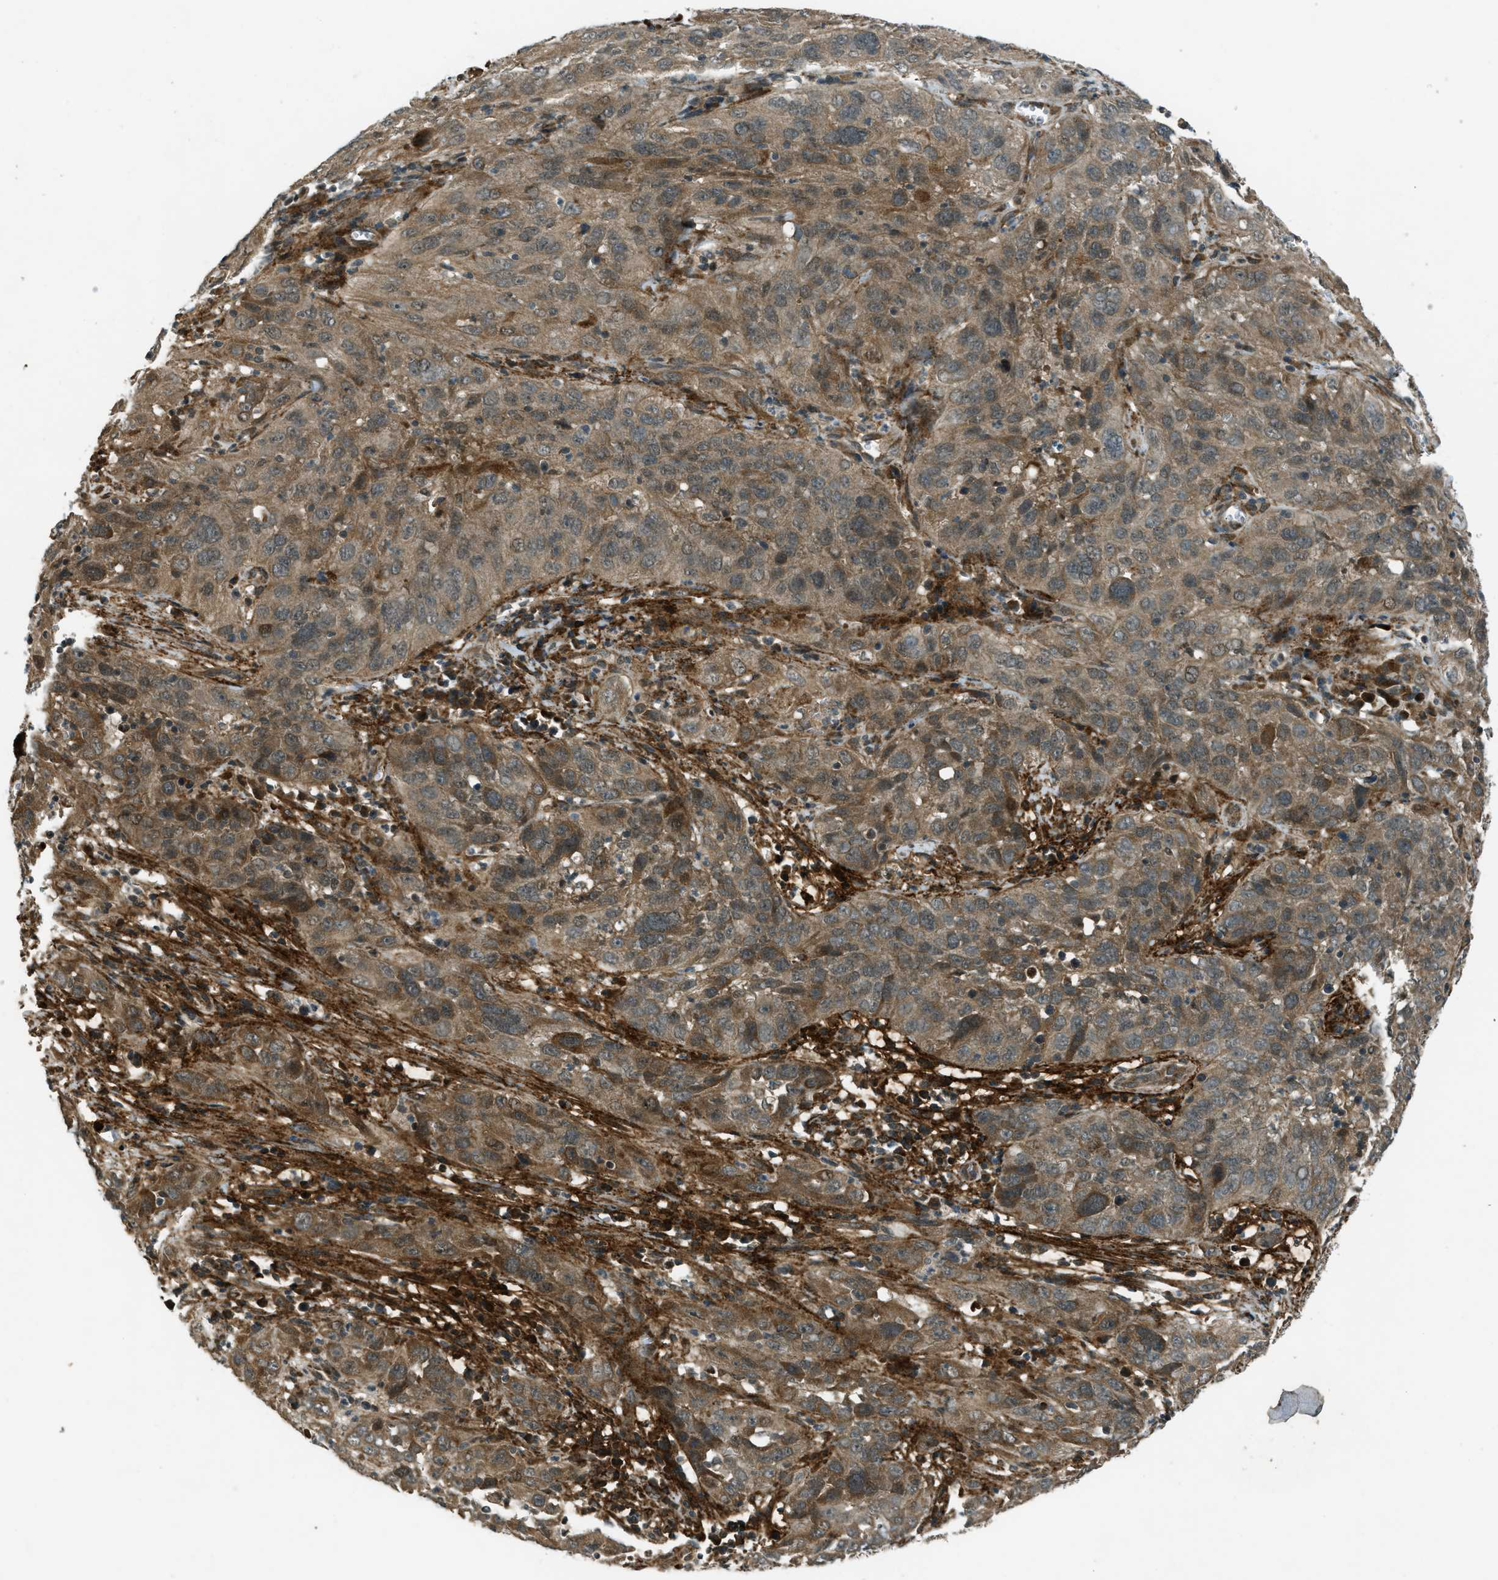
{"staining": {"intensity": "moderate", "quantity": ">75%", "location": "cytoplasmic/membranous"}, "tissue": "cervical cancer", "cell_type": "Tumor cells", "image_type": "cancer", "snomed": [{"axis": "morphology", "description": "Squamous cell carcinoma, NOS"}, {"axis": "topography", "description": "Cervix"}], "caption": "Brown immunohistochemical staining in human cervical squamous cell carcinoma exhibits moderate cytoplasmic/membranous staining in about >75% of tumor cells. Immunohistochemistry stains the protein of interest in brown and the nuclei are stained blue.", "gene": "EIF2AK3", "patient": {"sex": "female", "age": 32}}